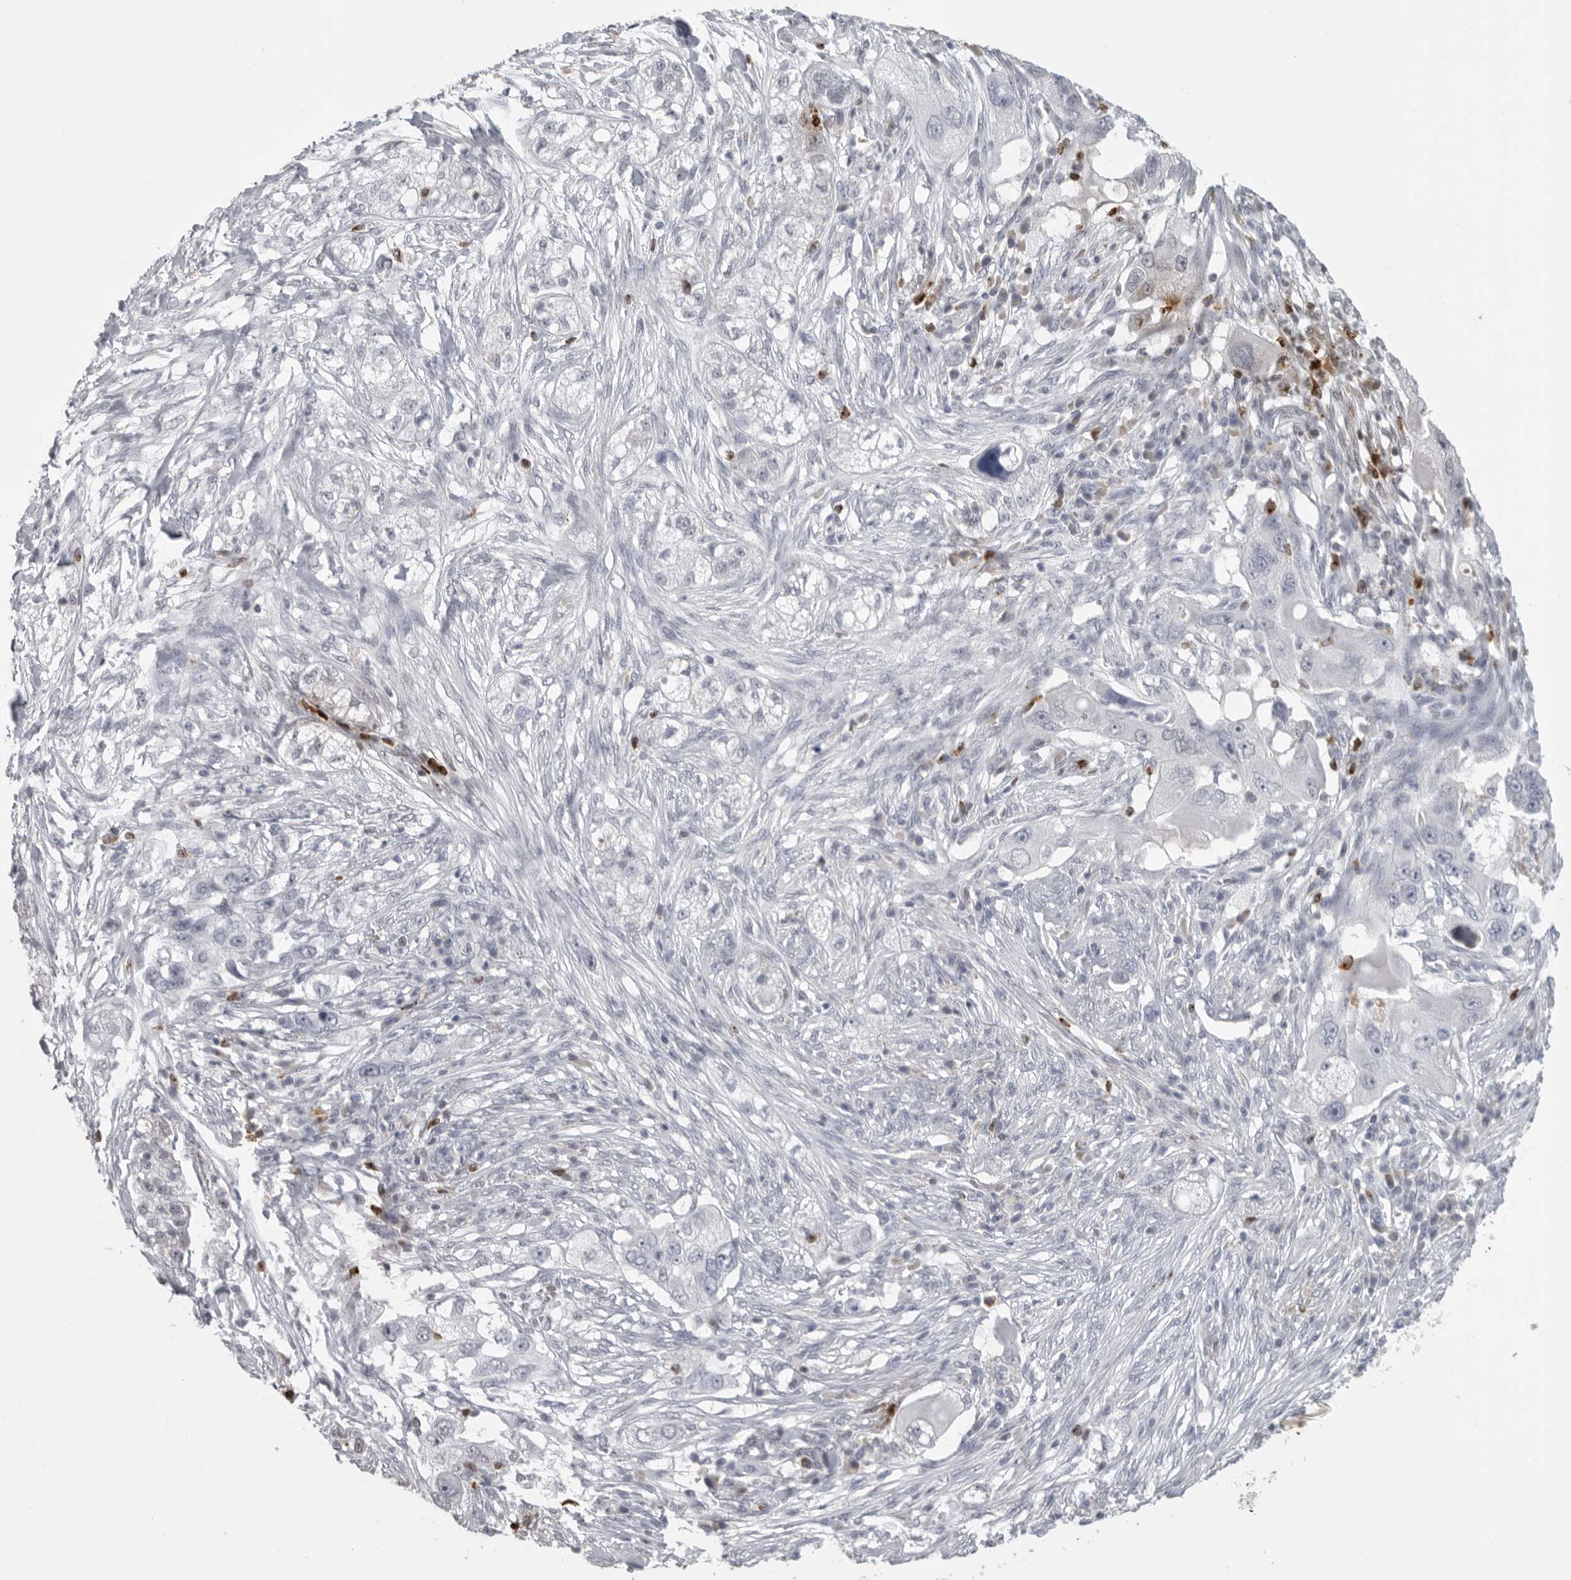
{"staining": {"intensity": "negative", "quantity": "none", "location": "none"}, "tissue": "pancreatic cancer", "cell_type": "Tumor cells", "image_type": "cancer", "snomed": [{"axis": "morphology", "description": "Adenocarcinoma, NOS"}, {"axis": "topography", "description": "Pancreas"}], "caption": "A high-resolution histopathology image shows IHC staining of adenocarcinoma (pancreatic), which exhibits no significant expression in tumor cells. The staining is performed using DAB brown chromogen with nuclei counter-stained in using hematoxylin.", "gene": "GNLY", "patient": {"sex": "female", "age": 78}}